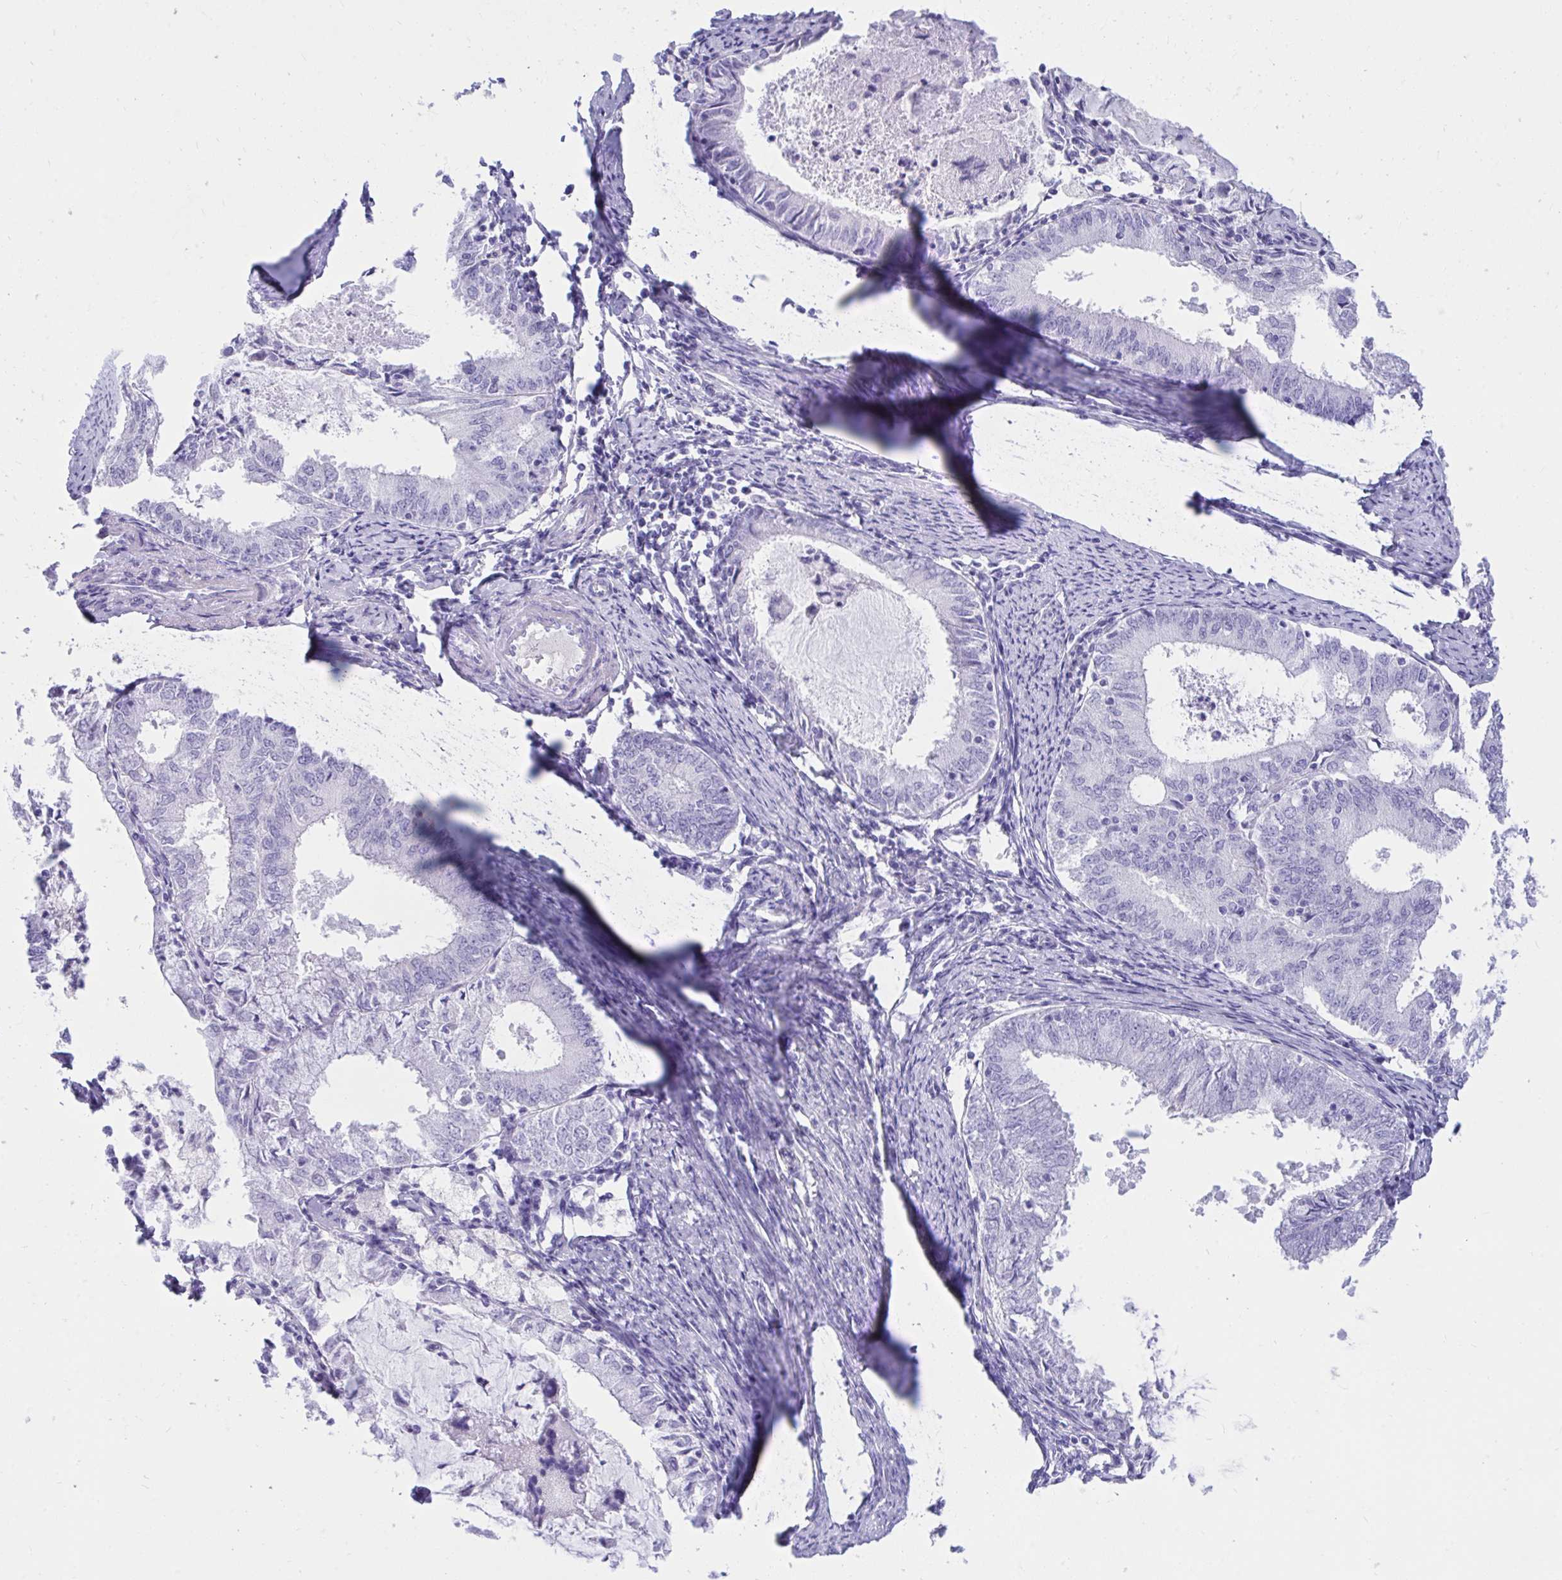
{"staining": {"intensity": "negative", "quantity": "none", "location": "none"}, "tissue": "endometrial cancer", "cell_type": "Tumor cells", "image_type": "cancer", "snomed": [{"axis": "morphology", "description": "Adenocarcinoma, NOS"}, {"axis": "topography", "description": "Endometrium"}], "caption": "Photomicrograph shows no protein positivity in tumor cells of endometrial cancer (adenocarcinoma) tissue.", "gene": "SHISA8", "patient": {"sex": "female", "age": 57}}